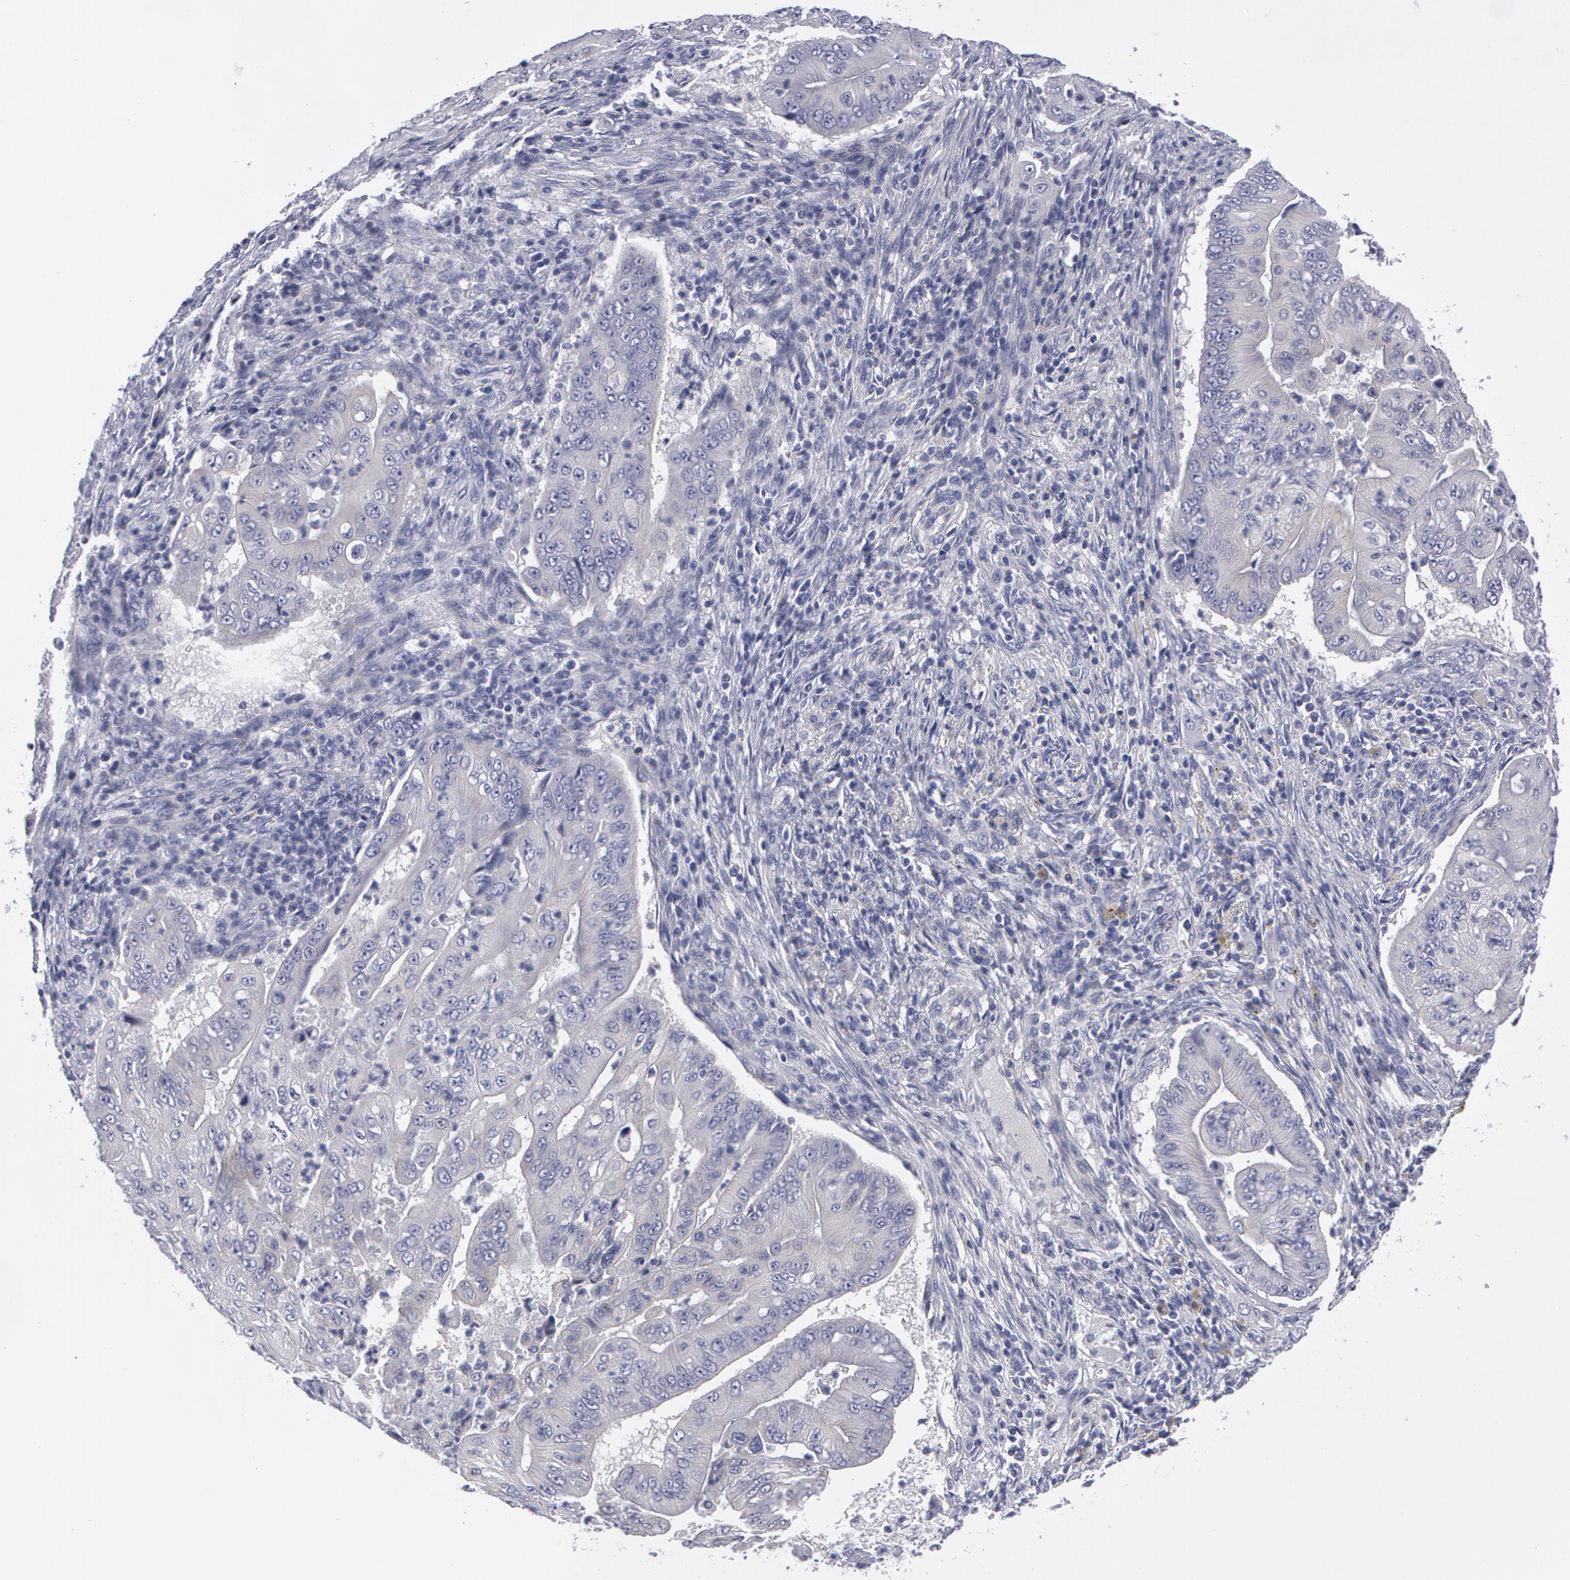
{"staining": {"intensity": "negative", "quantity": "none", "location": "none"}, "tissue": "pancreatic cancer", "cell_type": "Tumor cells", "image_type": "cancer", "snomed": [{"axis": "morphology", "description": "Adenocarcinoma, NOS"}, {"axis": "topography", "description": "Pancreas"}], "caption": "This image is of pancreatic cancer stained with immunohistochemistry to label a protein in brown with the nuclei are counter-stained blue. There is no positivity in tumor cells. Brightfield microscopy of IHC stained with DAB (3,3'-diaminobenzidine) (brown) and hematoxylin (blue), captured at high magnification.", "gene": "SMC1B", "patient": {"sex": "male", "age": 62}}